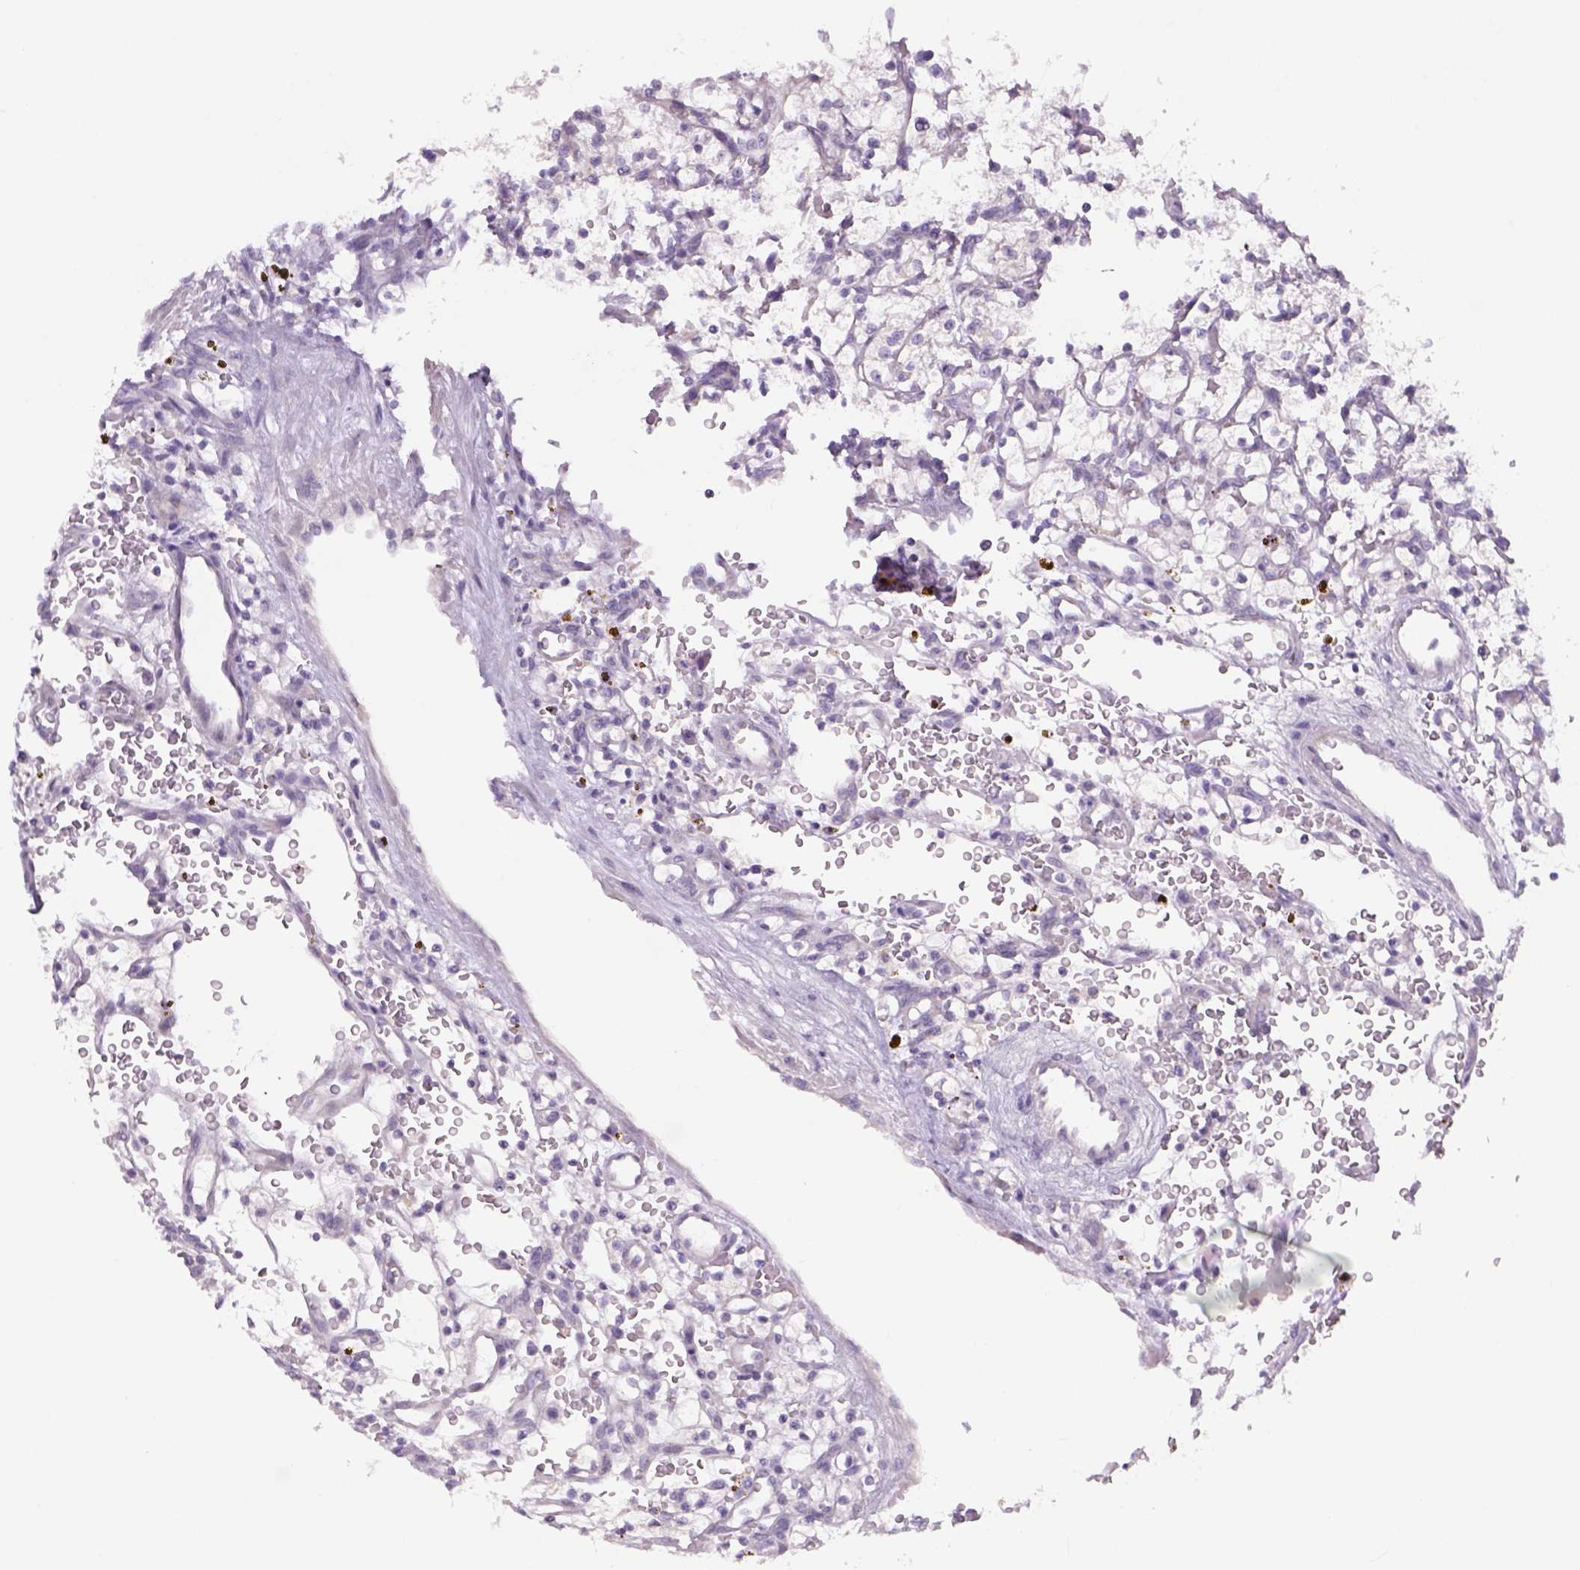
{"staining": {"intensity": "negative", "quantity": "none", "location": "none"}, "tissue": "renal cancer", "cell_type": "Tumor cells", "image_type": "cancer", "snomed": [{"axis": "morphology", "description": "Adenocarcinoma, NOS"}, {"axis": "topography", "description": "Kidney"}], "caption": "An image of human renal cancer is negative for staining in tumor cells.", "gene": "ADGRV1", "patient": {"sex": "female", "age": 64}}